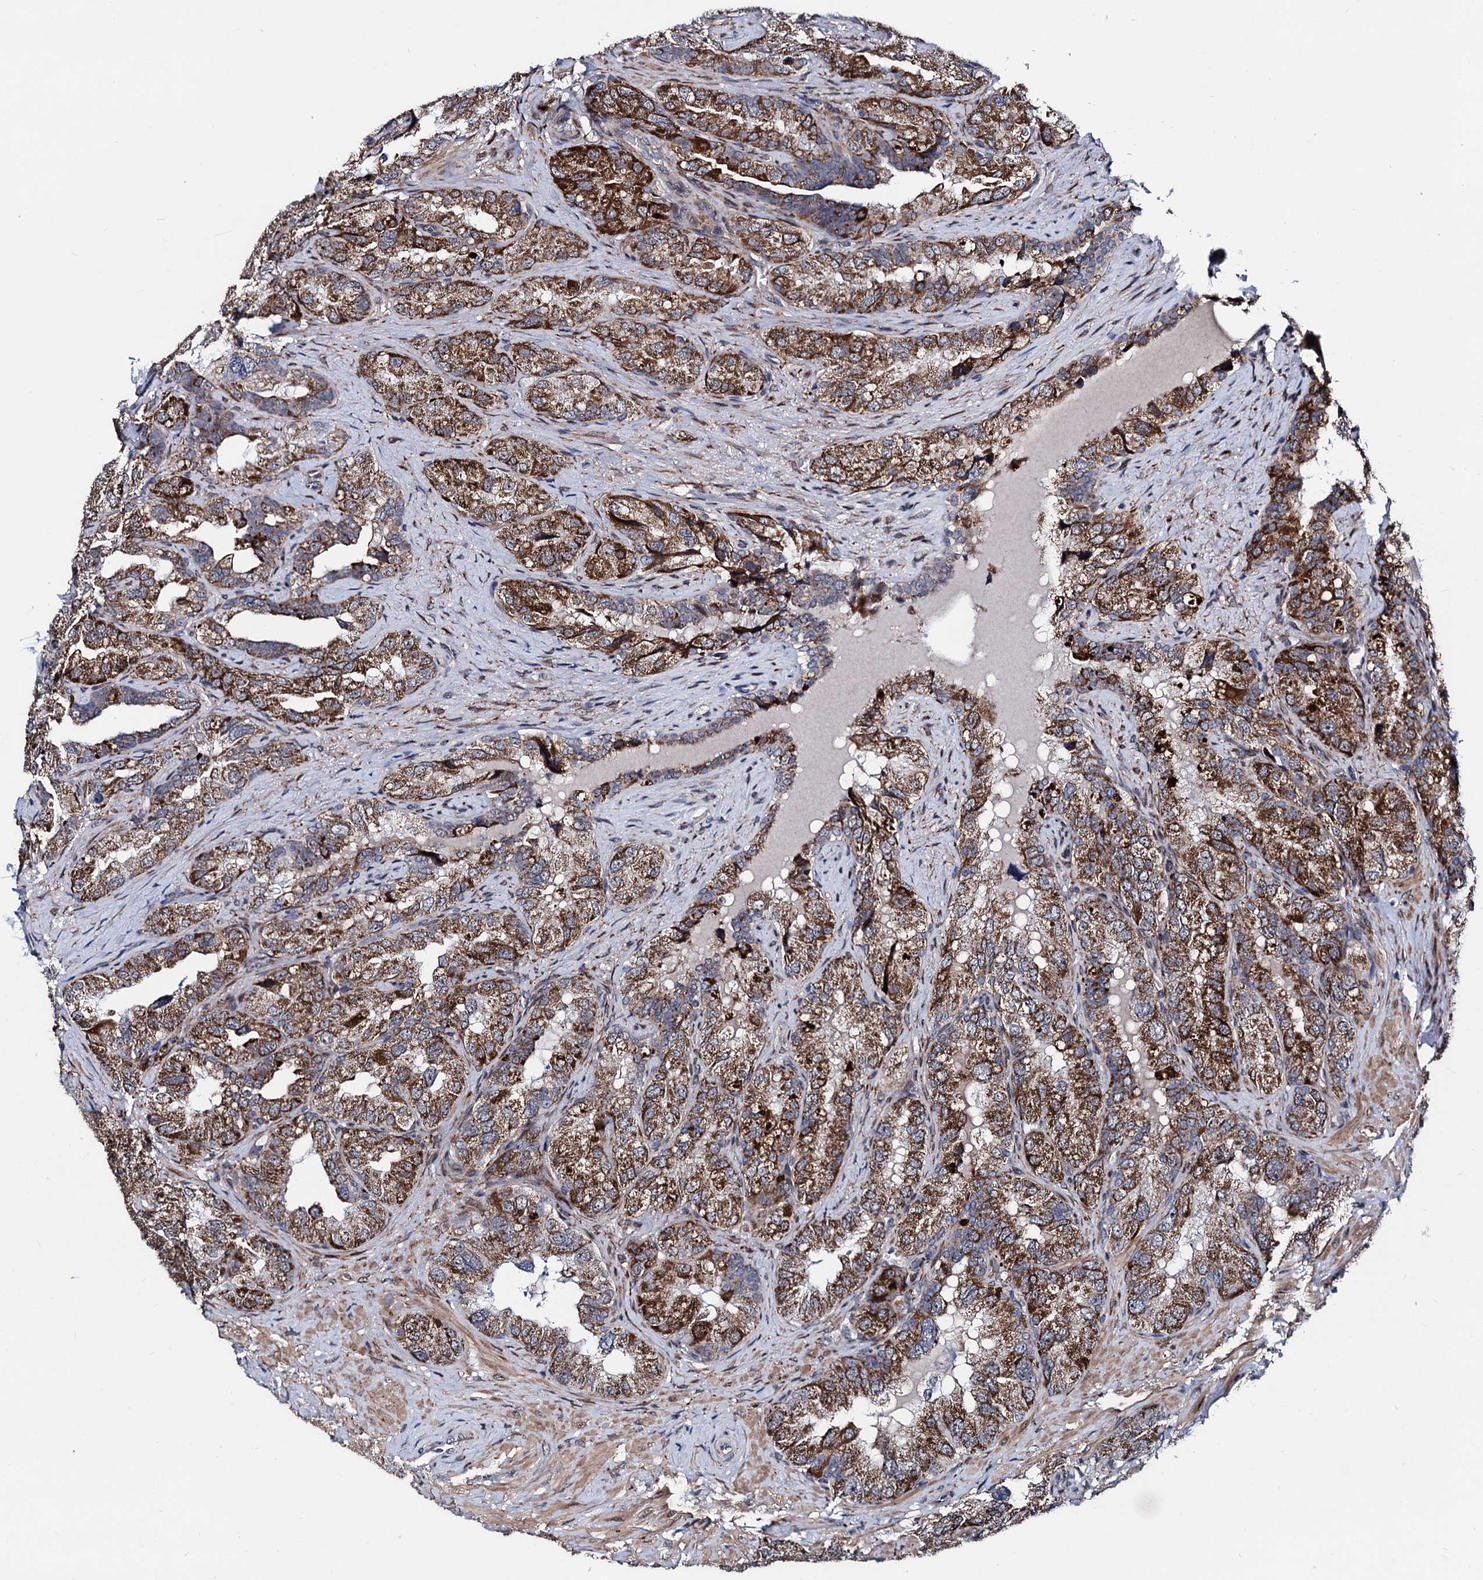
{"staining": {"intensity": "moderate", "quantity": ">75%", "location": "cytoplasmic/membranous"}, "tissue": "seminal vesicle", "cell_type": "Glandular cells", "image_type": "normal", "snomed": [{"axis": "morphology", "description": "Normal tissue, NOS"}, {"axis": "topography", "description": "Seminal veicle"}, {"axis": "topography", "description": "Peripheral nerve tissue"}], "caption": "High-magnification brightfield microscopy of benign seminal vesicle stained with DAB (3,3'-diaminobenzidine) (brown) and counterstained with hematoxylin (blue). glandular cells exhibit moderate cytoplasmic/membranous positivity is identified in about>75% of cells. (DAB IHC with brightfield microscopy, high magnification).", "gene": "COA4", "patient": {"sex": "male", "age": 67}}